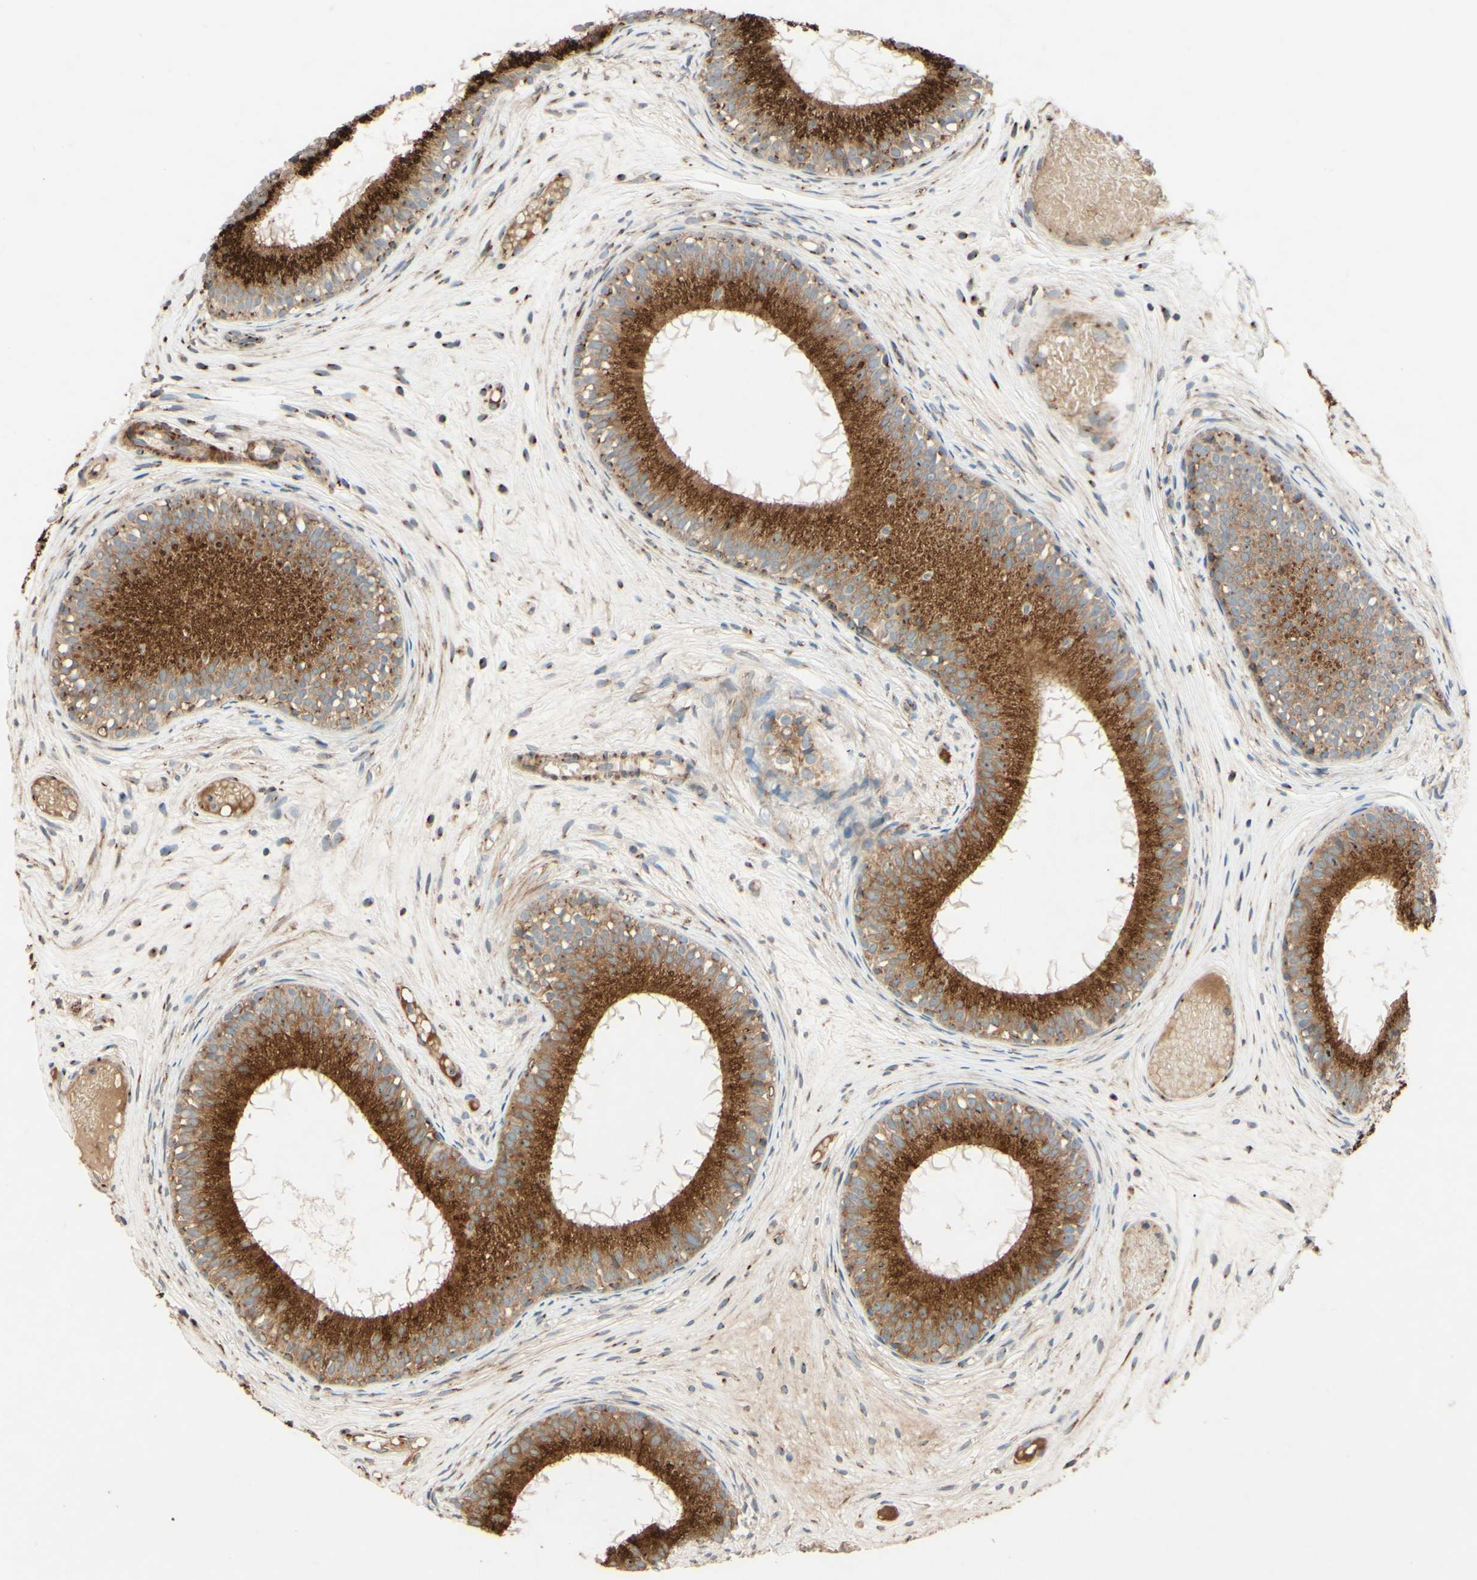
{"staining": {"intensity": "strong", "quantity": ">75%", "location": "cytoplasmic/membranous"}, "tissue": "epididymis", "cell_type": "Glandular cells", "image_type": "normal", "snomed": [{"axis": "morphology", "description": "Normal tissue, NOS"}, {"axis": "morphology", "description": "Atrophy, NOS"}, {"axis": "topography", "description": "Testis"}, {"axis": "topography", "description": "Epididymis"}], "caption": "The photomicrograph reveals staining of benign epididymis, revealing strong cytoplasmic/membranous protein positivity (brown color) within glandular cells.", "gene": "PTPRU", "patient": {"sex": "male", "age": 18}}